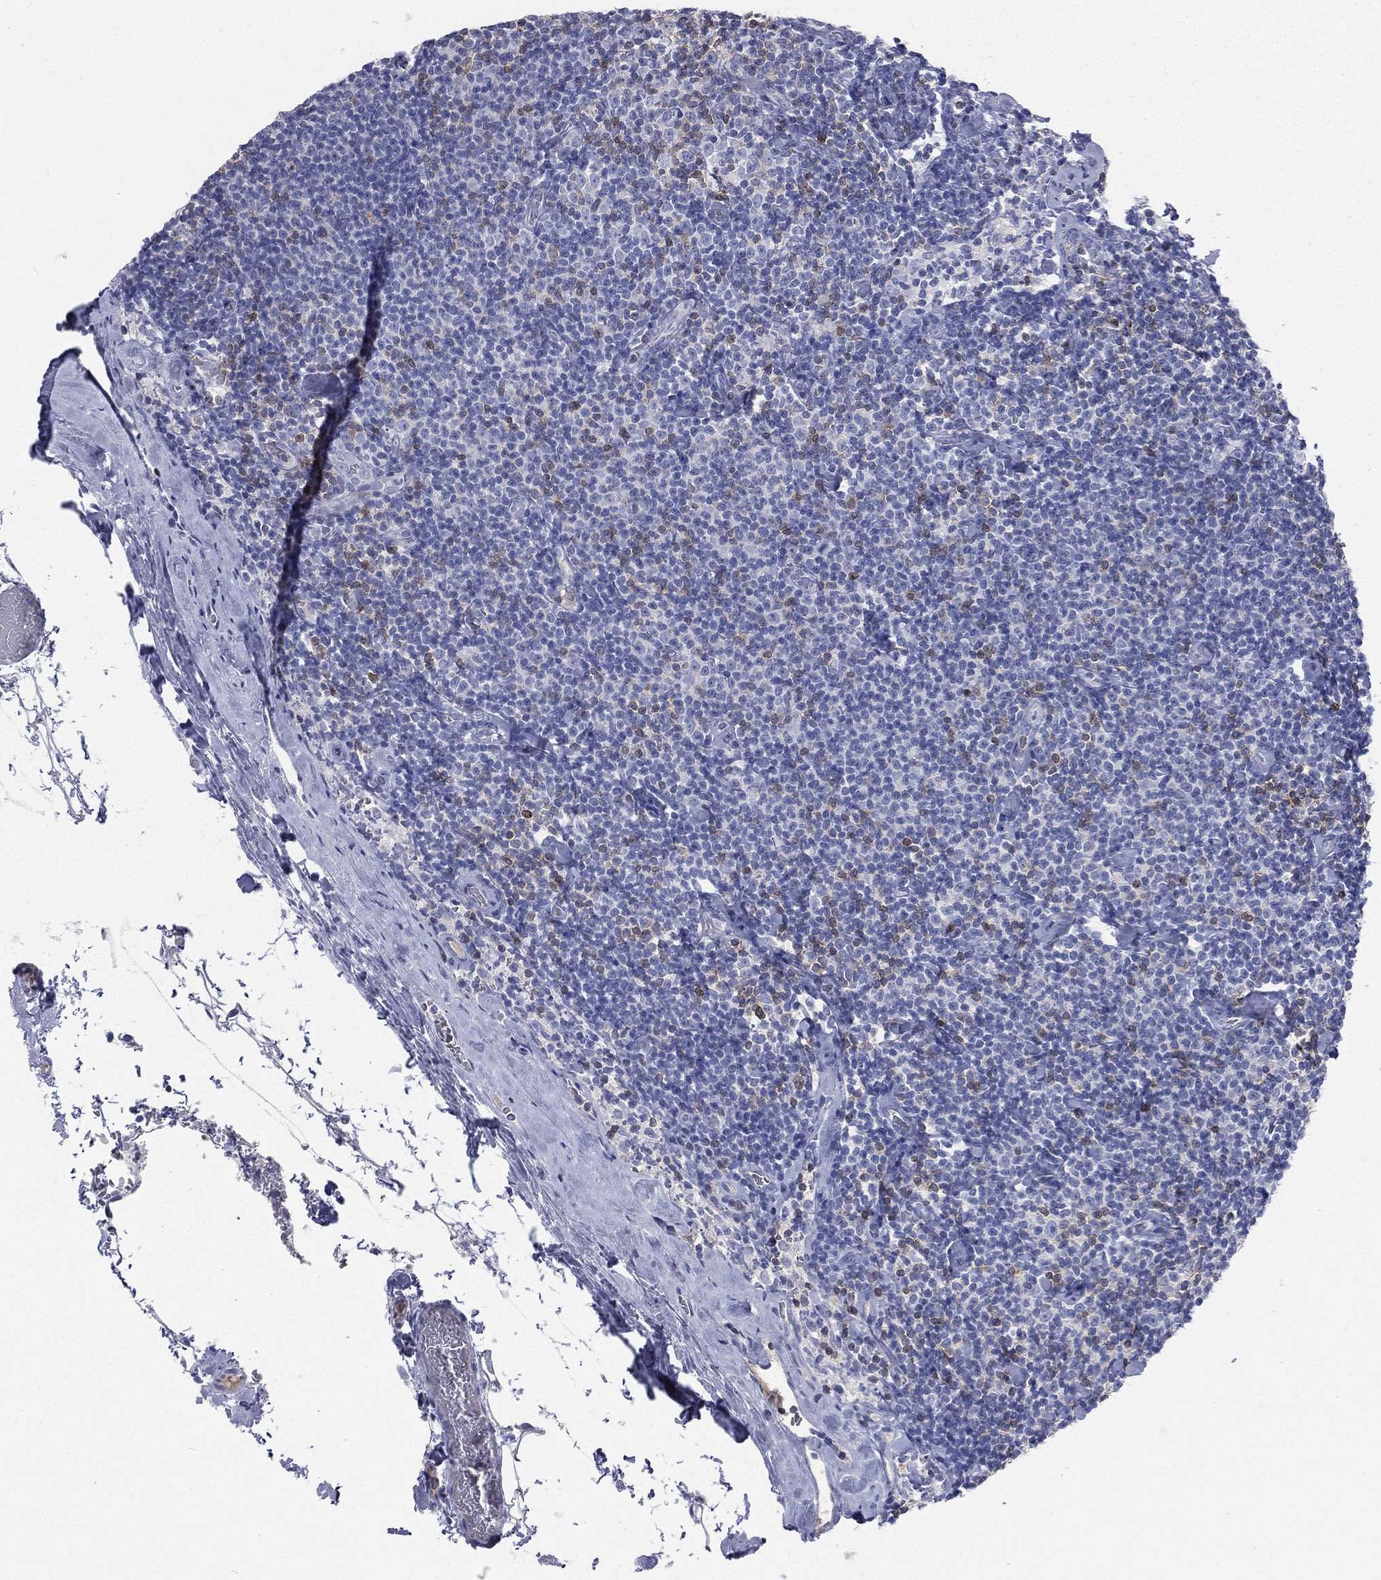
{"staining": {"intensity": "negative", "quantity": "none", "location": "none"}, "tissue": "lymphoma", "cell_type": "Tumor cells", "image_type": "cancer", "snomed": [{"axis": "morphology", "description": "Malignant lymphoma, non-Hodgkin's type, Low grade"}, {"axis": "topography", "description": "Lymph node"}], "caption": "Immunohistochemistry (IHC) photomicrograph of neoplastic tissue: human lymphoma stained with DAB displays no significant protein positivity in tumor cells.", "gene": "CD3D", "patient": {"sex": "male", "age": 81}}